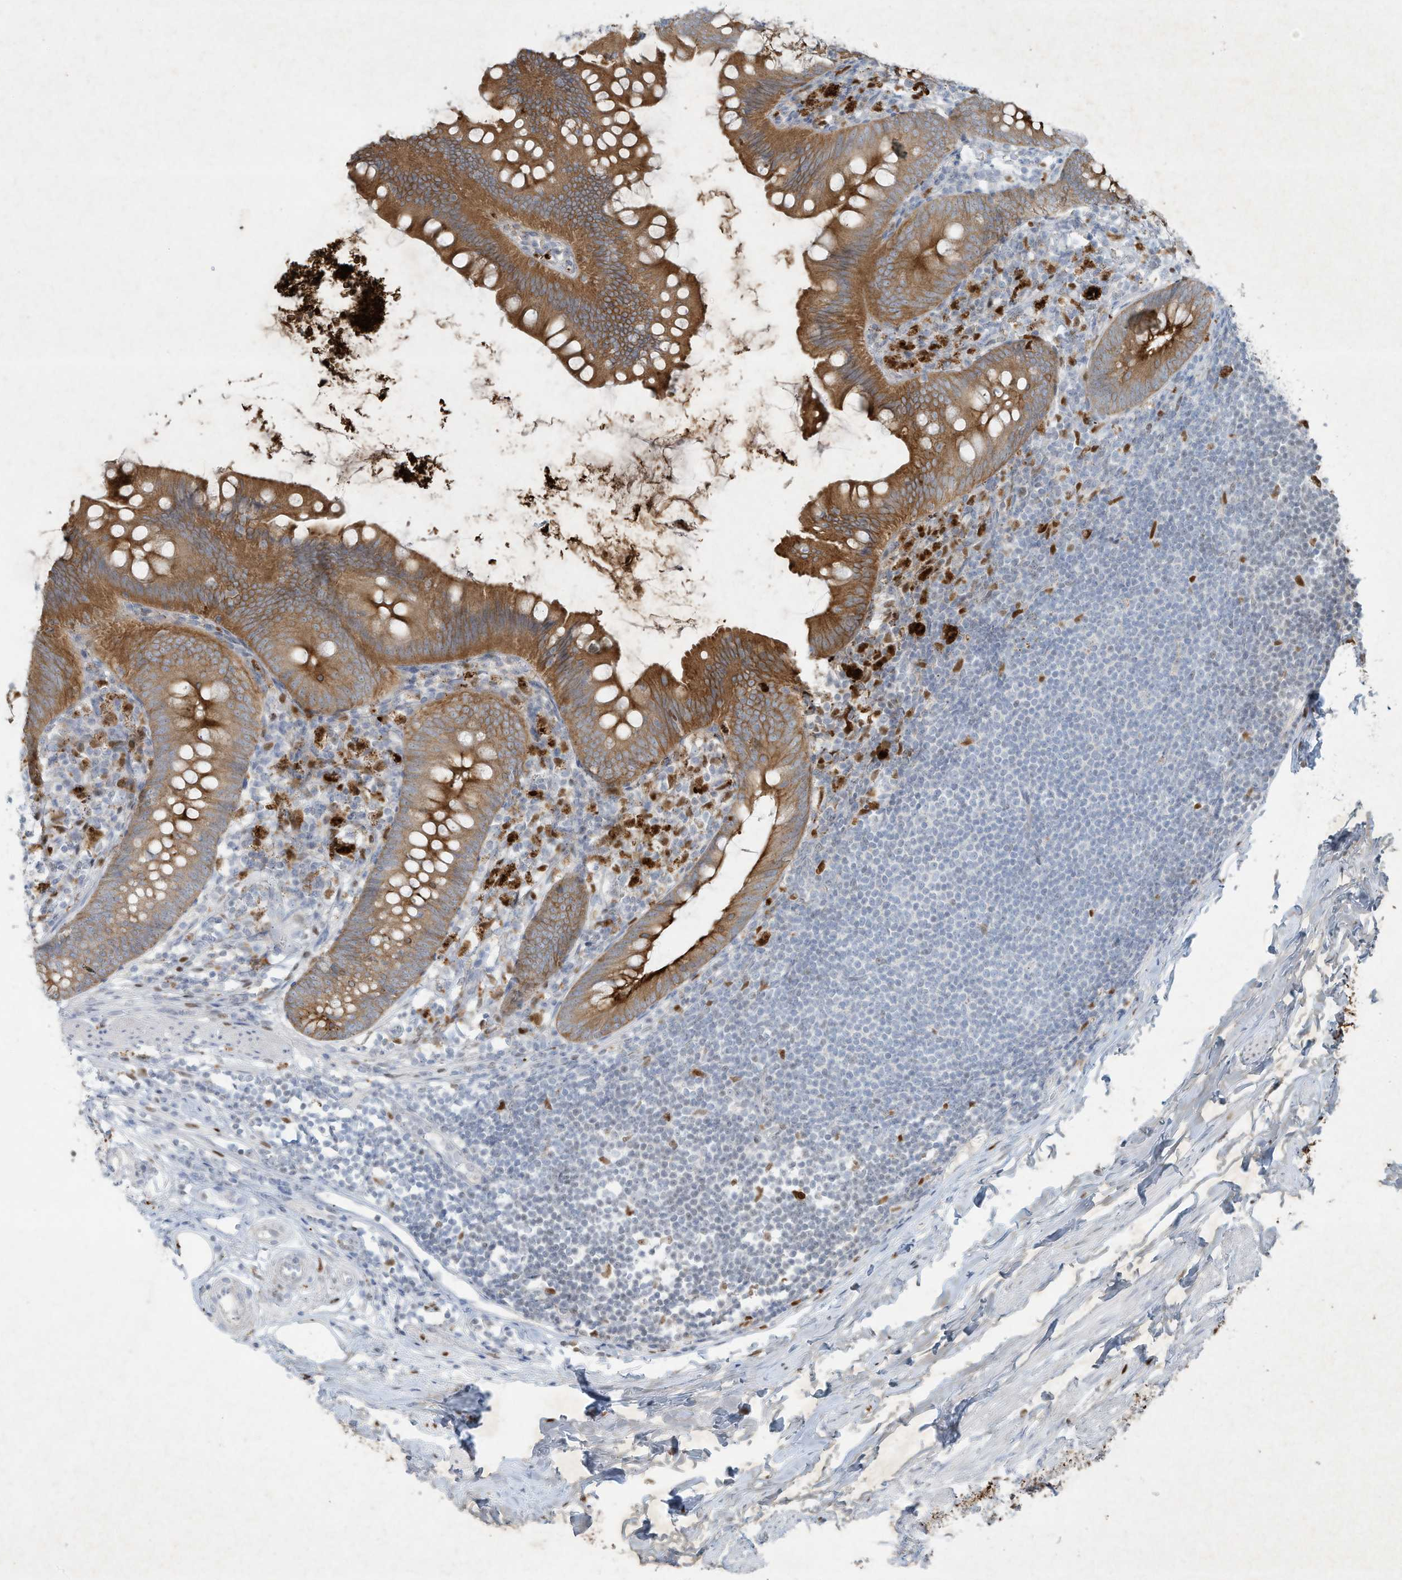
{"staining": {"intensity": "moderate", "quantity": ">75%", "location": "cytoplasmic/membranous"}, "tissue": "appendix", "cell_type": "Glandular cells", "image_type": "normal", "snomed": [{"axis": "morphology", "description": "Normal tissue, NOS"}, {"axis": "topography", "description": "Appendix"}], "caption": "High-power microscopy captured an IHC image of normal appendix, revealing moderate cytoplasmic/membranous expression in approximately >75% of glandular cells. The protein is shown in brown color, while the nuclei are stained blue.", "gene": "TUBE1", "patient": {"sex": "female", "age": 62}}